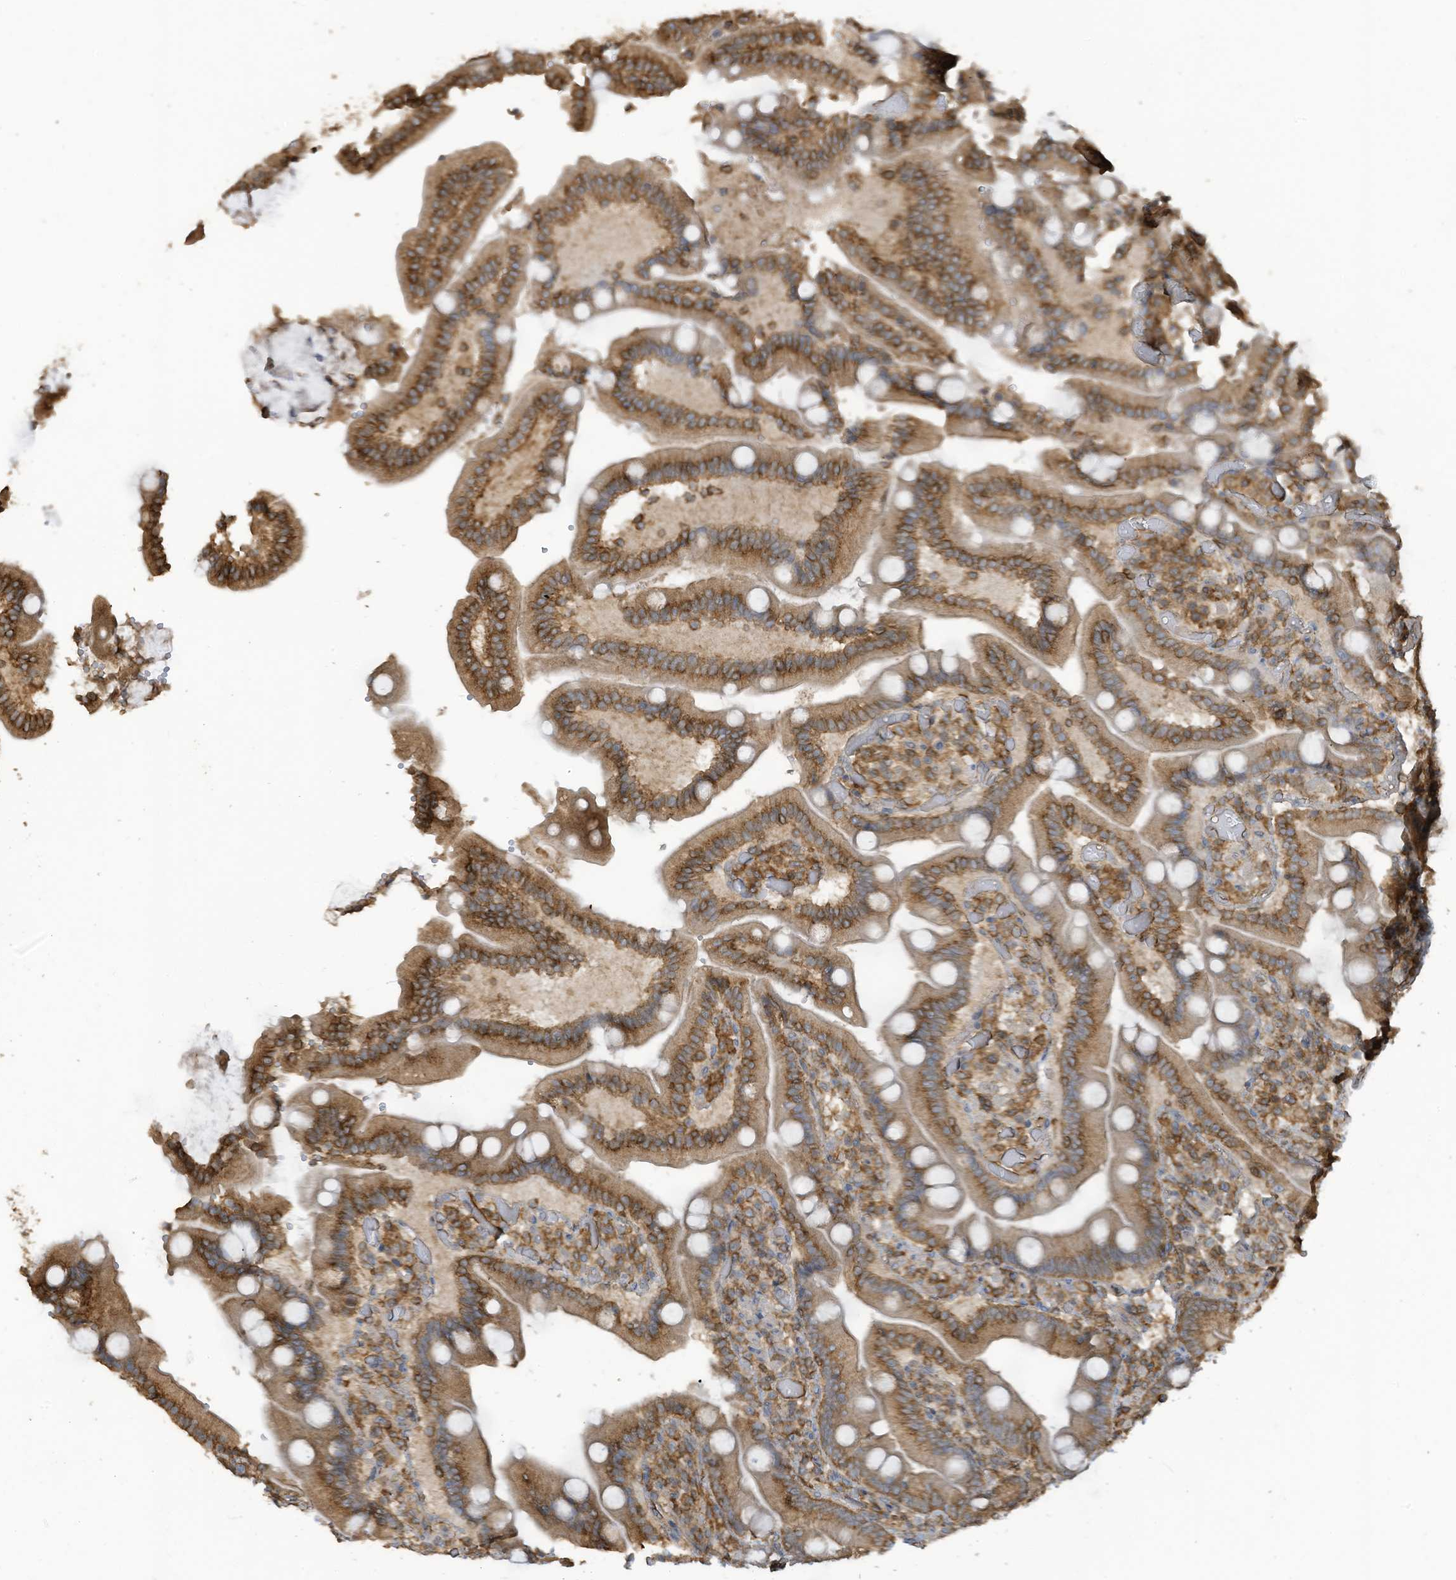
{"staining": {"intensity": "moderate", "quantity": ">75%", "location": "cytoplasmic/membranous"}, "tissue": "duodenum", "cell_type": "Glandular cells", "image_type": "normal", "snomed": [{"axis": "morphology", "description": "Normal tissue, NOS"}, {"axis": "topography", "description": "Duodenum"}], "caption": "Approximately >75% of glandular cells in normal human duodenum demonstrate moderate cytoplasmic/membranous protein expression as visualized by brown immunohistochemical staining.", "gene": "COX10", "patient": {"sex": "female", "age": 62}}